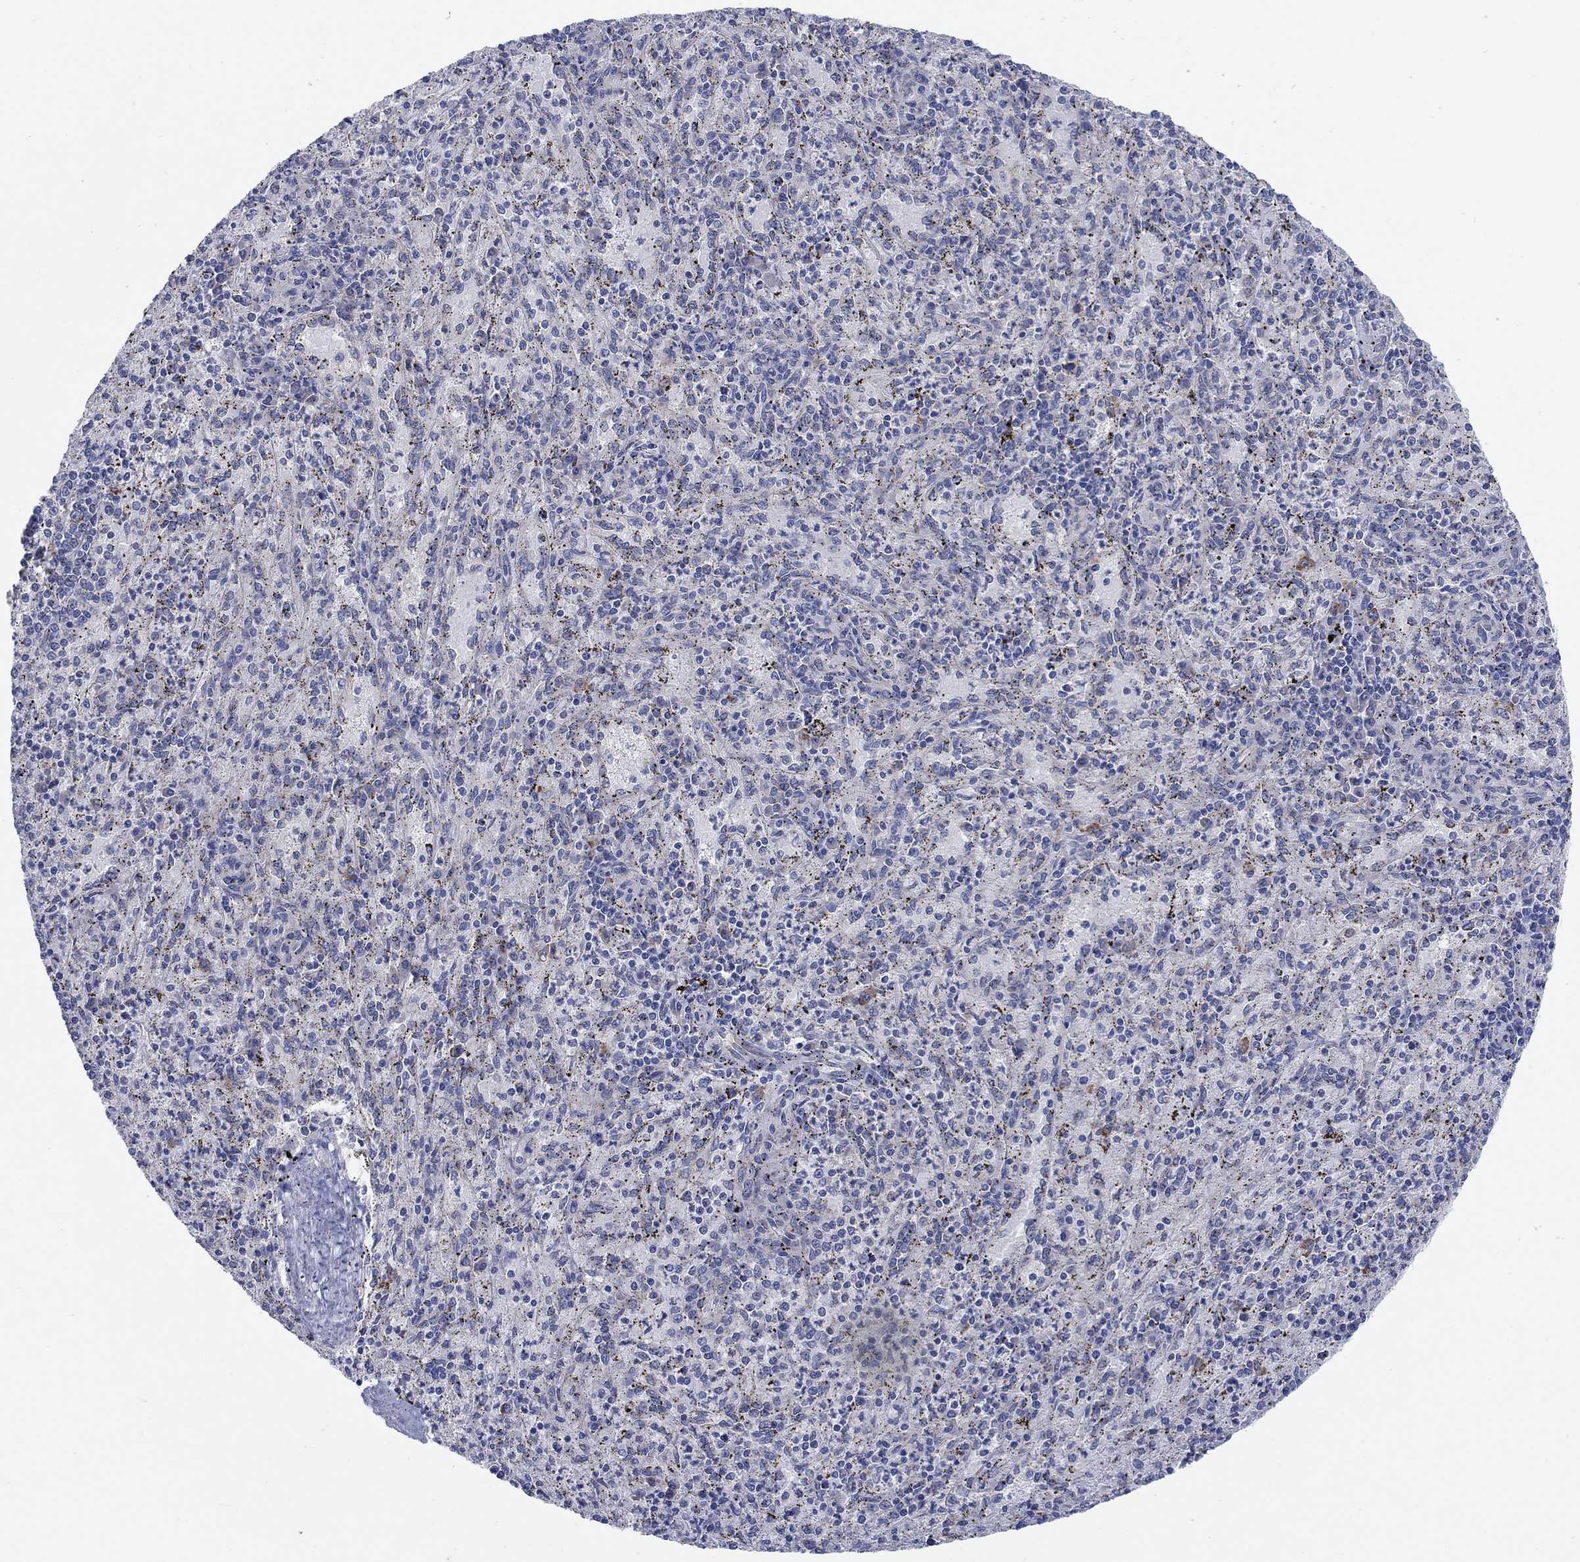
{"staining": {"intensity": "strong", "quantity": "<25%", "location": "cytoplasmic/membranous"}, "tissue": "spleen", "cell_type": "Cells in red pulp", "image_type": "normal", "snomed": [{"axis": "morphology", "description": "Normal tissue, NOS"}, {"axis": "topography", "description": "Spleen"}], "caption": "High-power microscopy captured an immunohistochemistry (IHC) photomicrograph of unremarkable spleen, revealing strong cytoplasmic/membranous positivity in approximately <25% of cells in red pulp. (DAB IHC, brown staining for protein, blue staining for nuclei).", "gene": "TMEM59", "patient": {"sex": "male", "age": 60}}